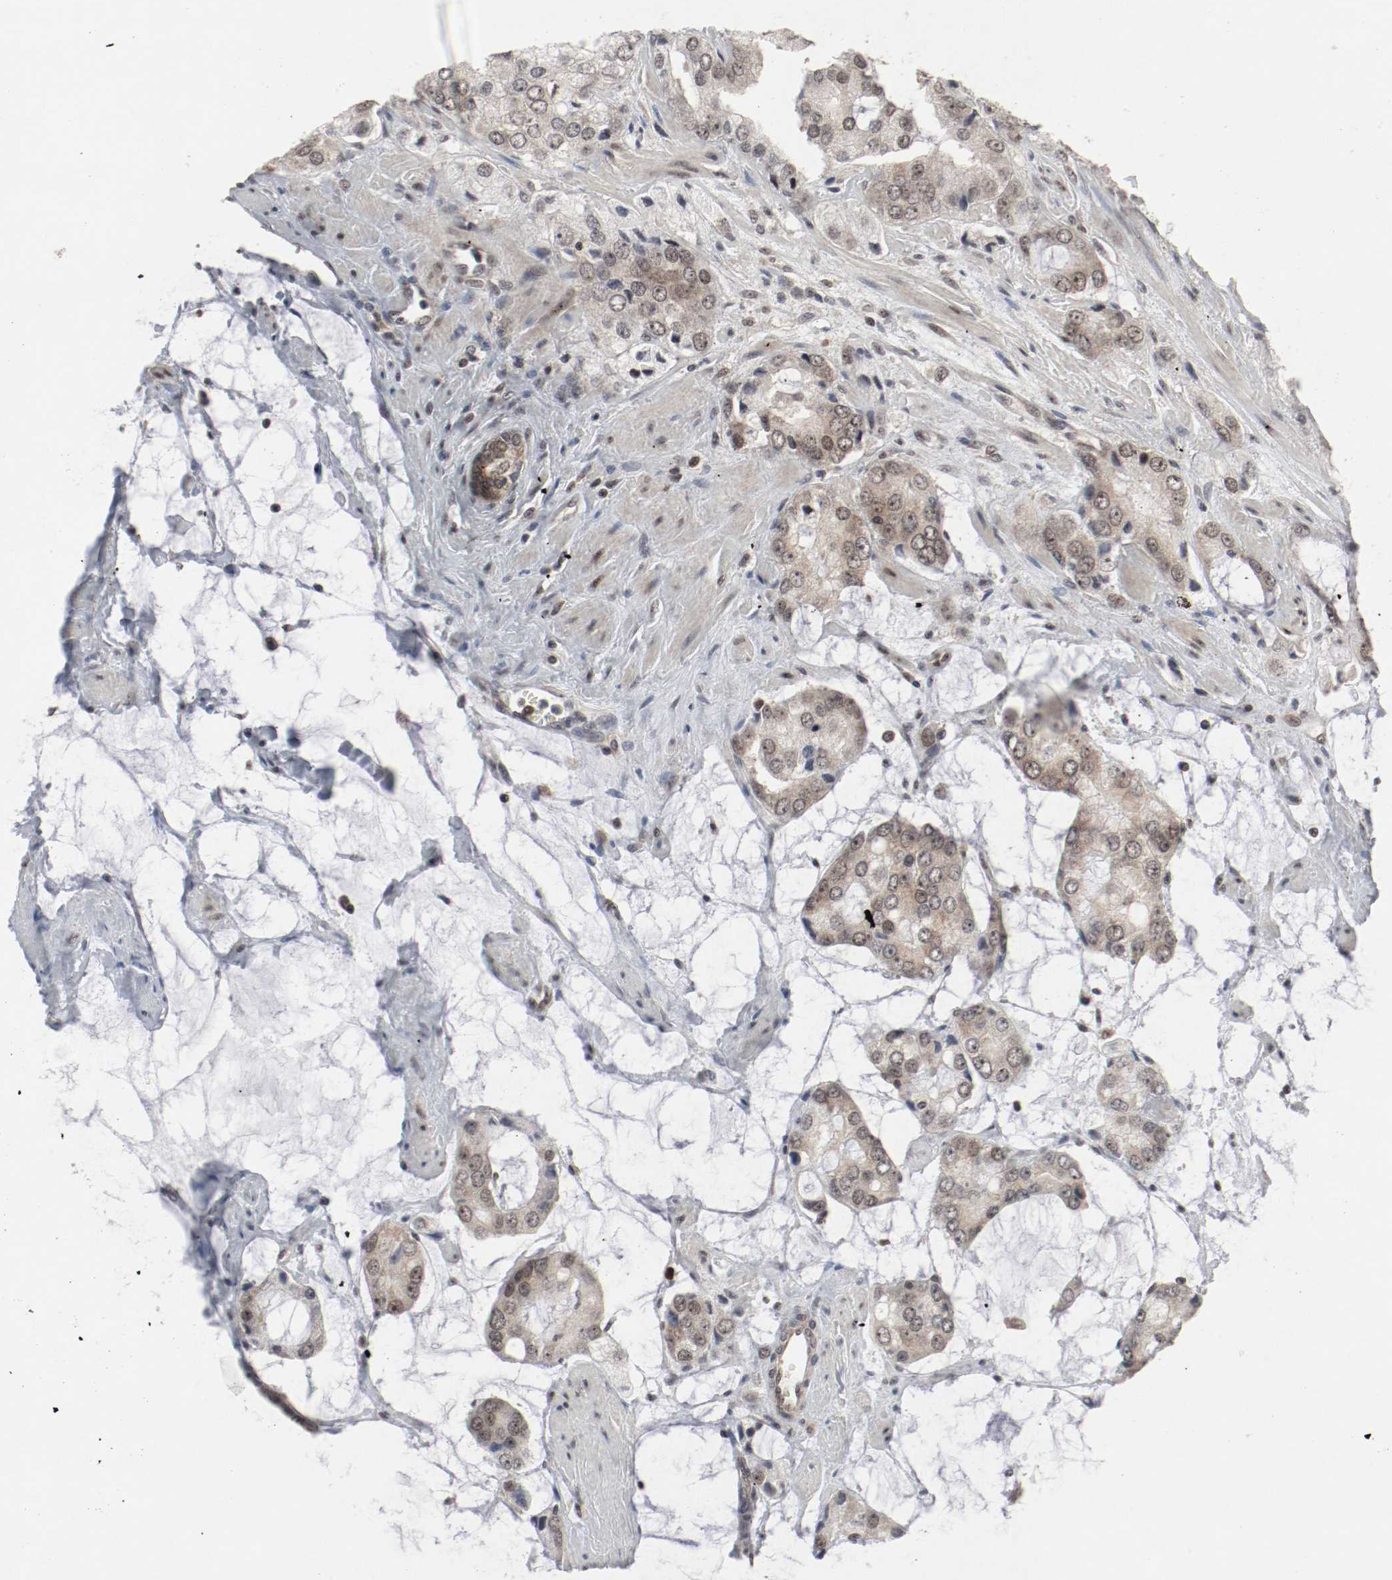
{"staining": {"intensity": "moderate", "quantity": ">75%", "location": "cytoplasmic/membranous,nuclear"}, "tissue": "prostate cancer", "cell_type": "Tumor cells", "image_type": "cancer", "snomed": [{"axis": "morphology", "description": "Adenocarcinoma, High grade"}, {"axis": "topography", "description": "Prostate"}], "caption": "Protein staining by immunohistochemistry (IHC) displays moderate cytoplasmic/membranous and nuclear expression in about >75% of tumor cells in prostate cancer (adenocarcinoma (high-grade)).", "gene": "CSNK2B", "patient": {"sex": "male", "age": 67}}